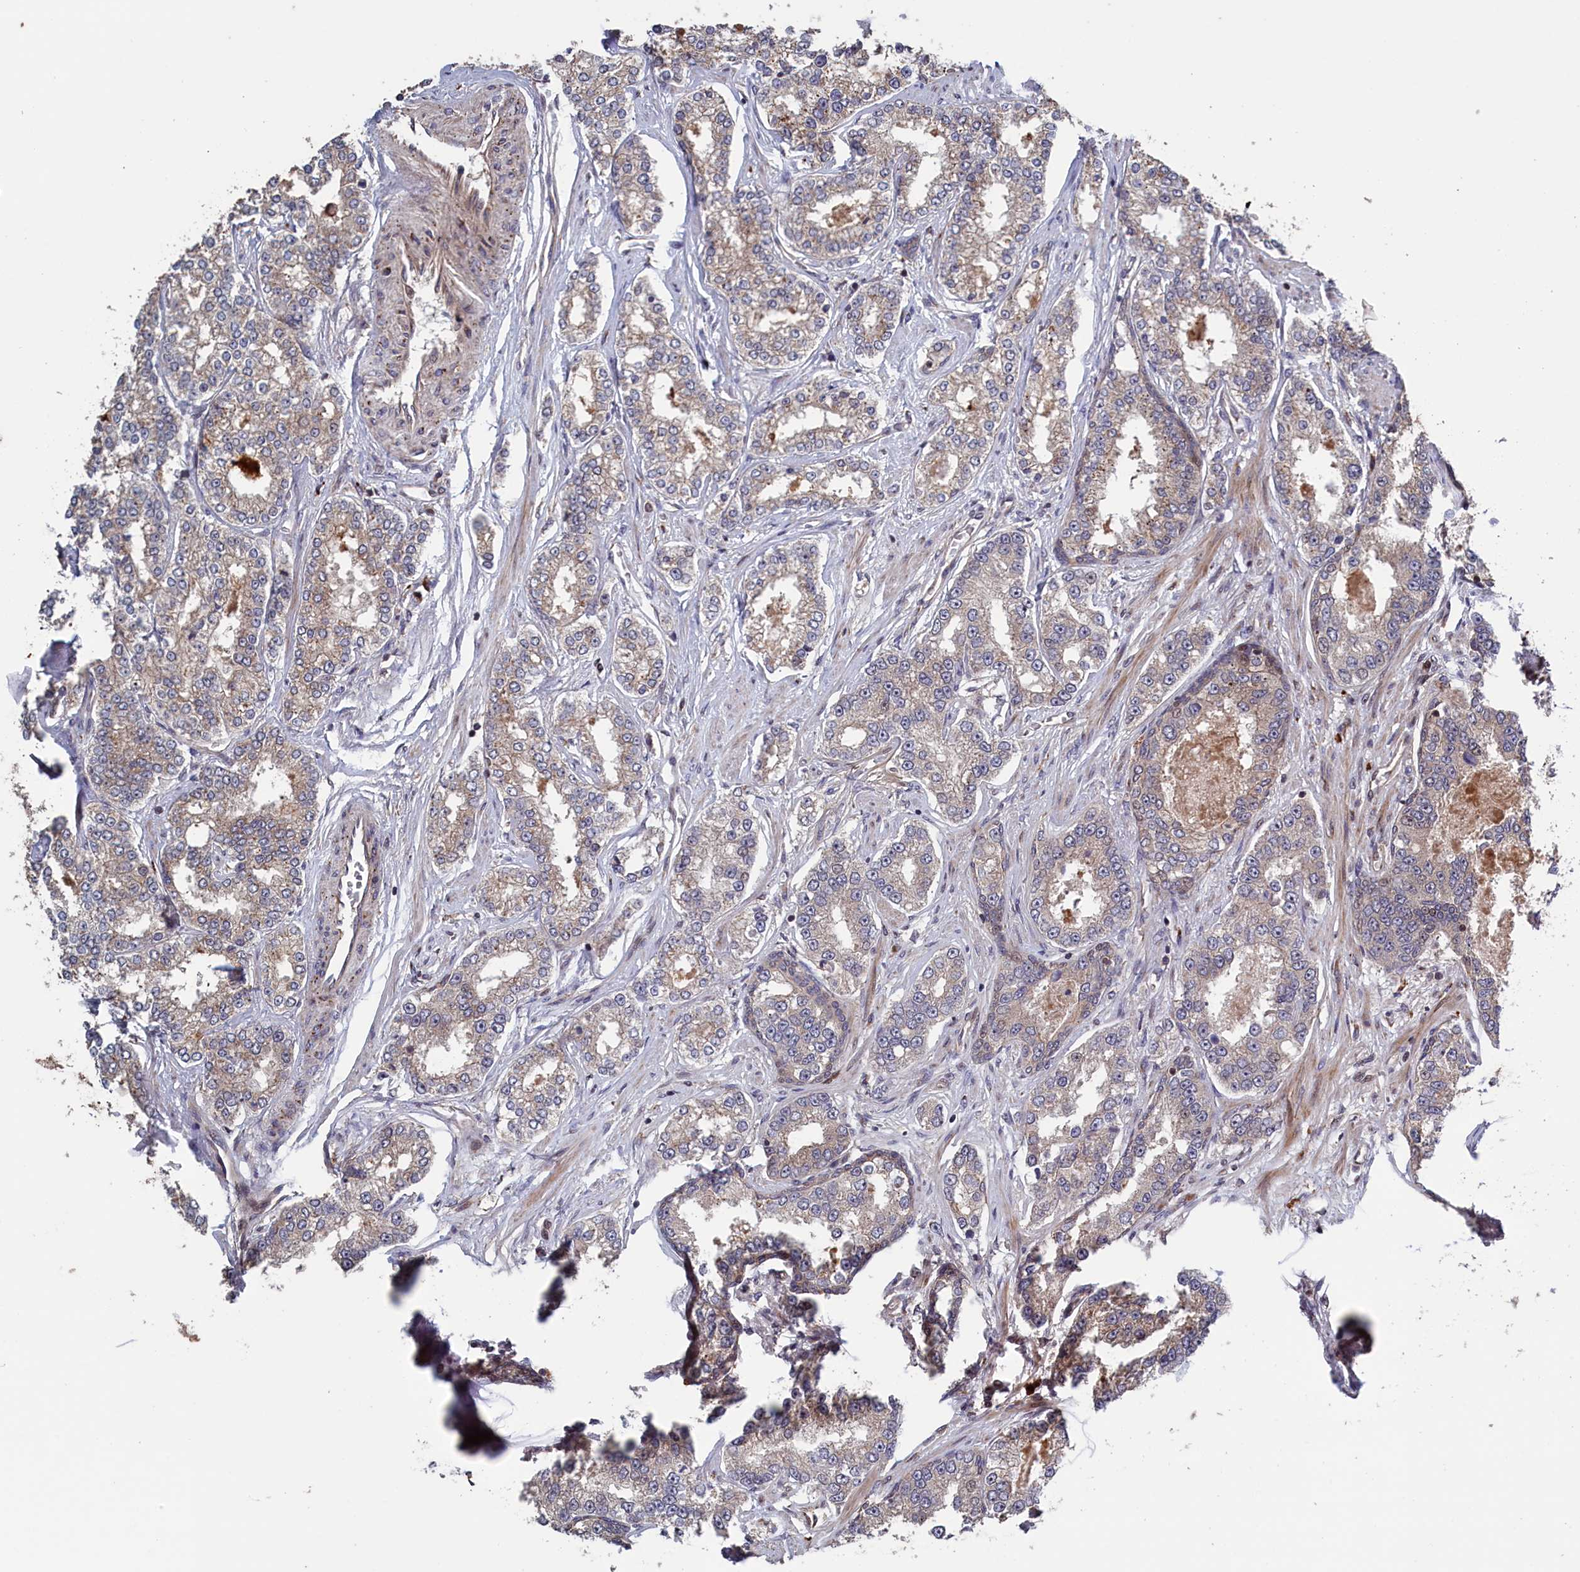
{"staining": {"intensity": "weak", "quantity": "25%-75%", "location": "cytoplasmic/membranous"}, "tissue": "prostate cancer", "cell_type": "Tumor cells", "image_type": "cancer", "snomed": [{"axis": "morphology", "description": "Normal tissue, NOS"}, {"axis": "morphology", "description": "Adenocarcinoma, High grade"}, {"axis": "topography", "description": "Prostate"}], "caption": "Immunohistochemistry (IHC) of prostate cancer (adenocarcinoma (high-grade)) demonstrates low levels of weak cytoplasmic/membranous expression in about 25%-75% of tumor cells.", "gene": "LSG1", "patient": {"sex": "male", "age": 83}}